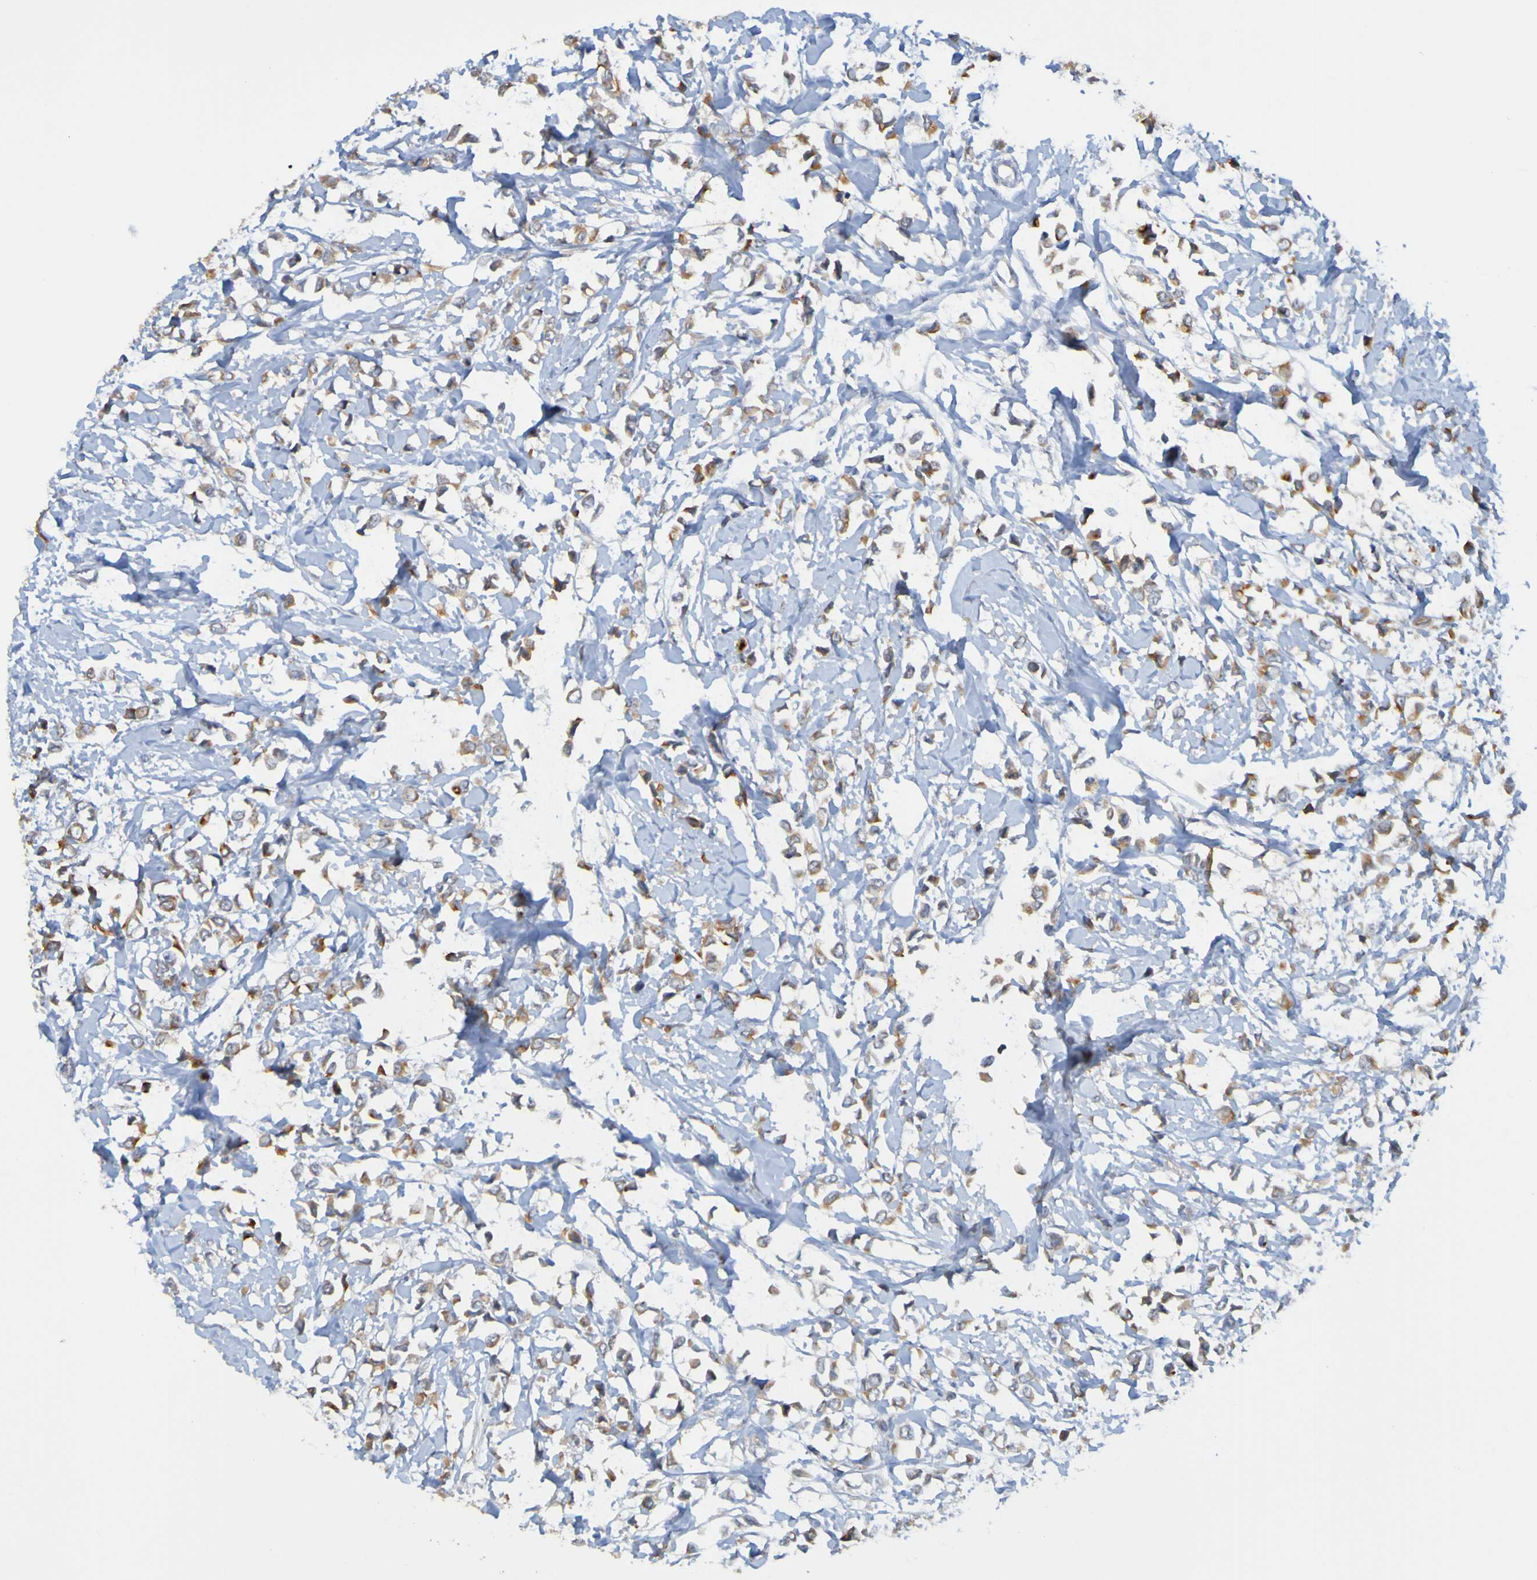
{"staining": {"intensity": "moderate", "quantity": ">75%", "location": "cytoplasmic/membranous"}, "tissue": "breast cancer", "cell_type": "Tumor cells", "image_type": "cancer", "snomed": [{"axis": "morphology", "description": "Lobular carcinoma"}, {"axis": "topography", "description": "Breast"}], "caption": "A micrograph of human breast cancer stained for a protein exhibits moderate cytoplasmic/membranous brown staining in tumor cells.", "gene": "NAV2", "patient": {"sex": "female", "age": 51}}